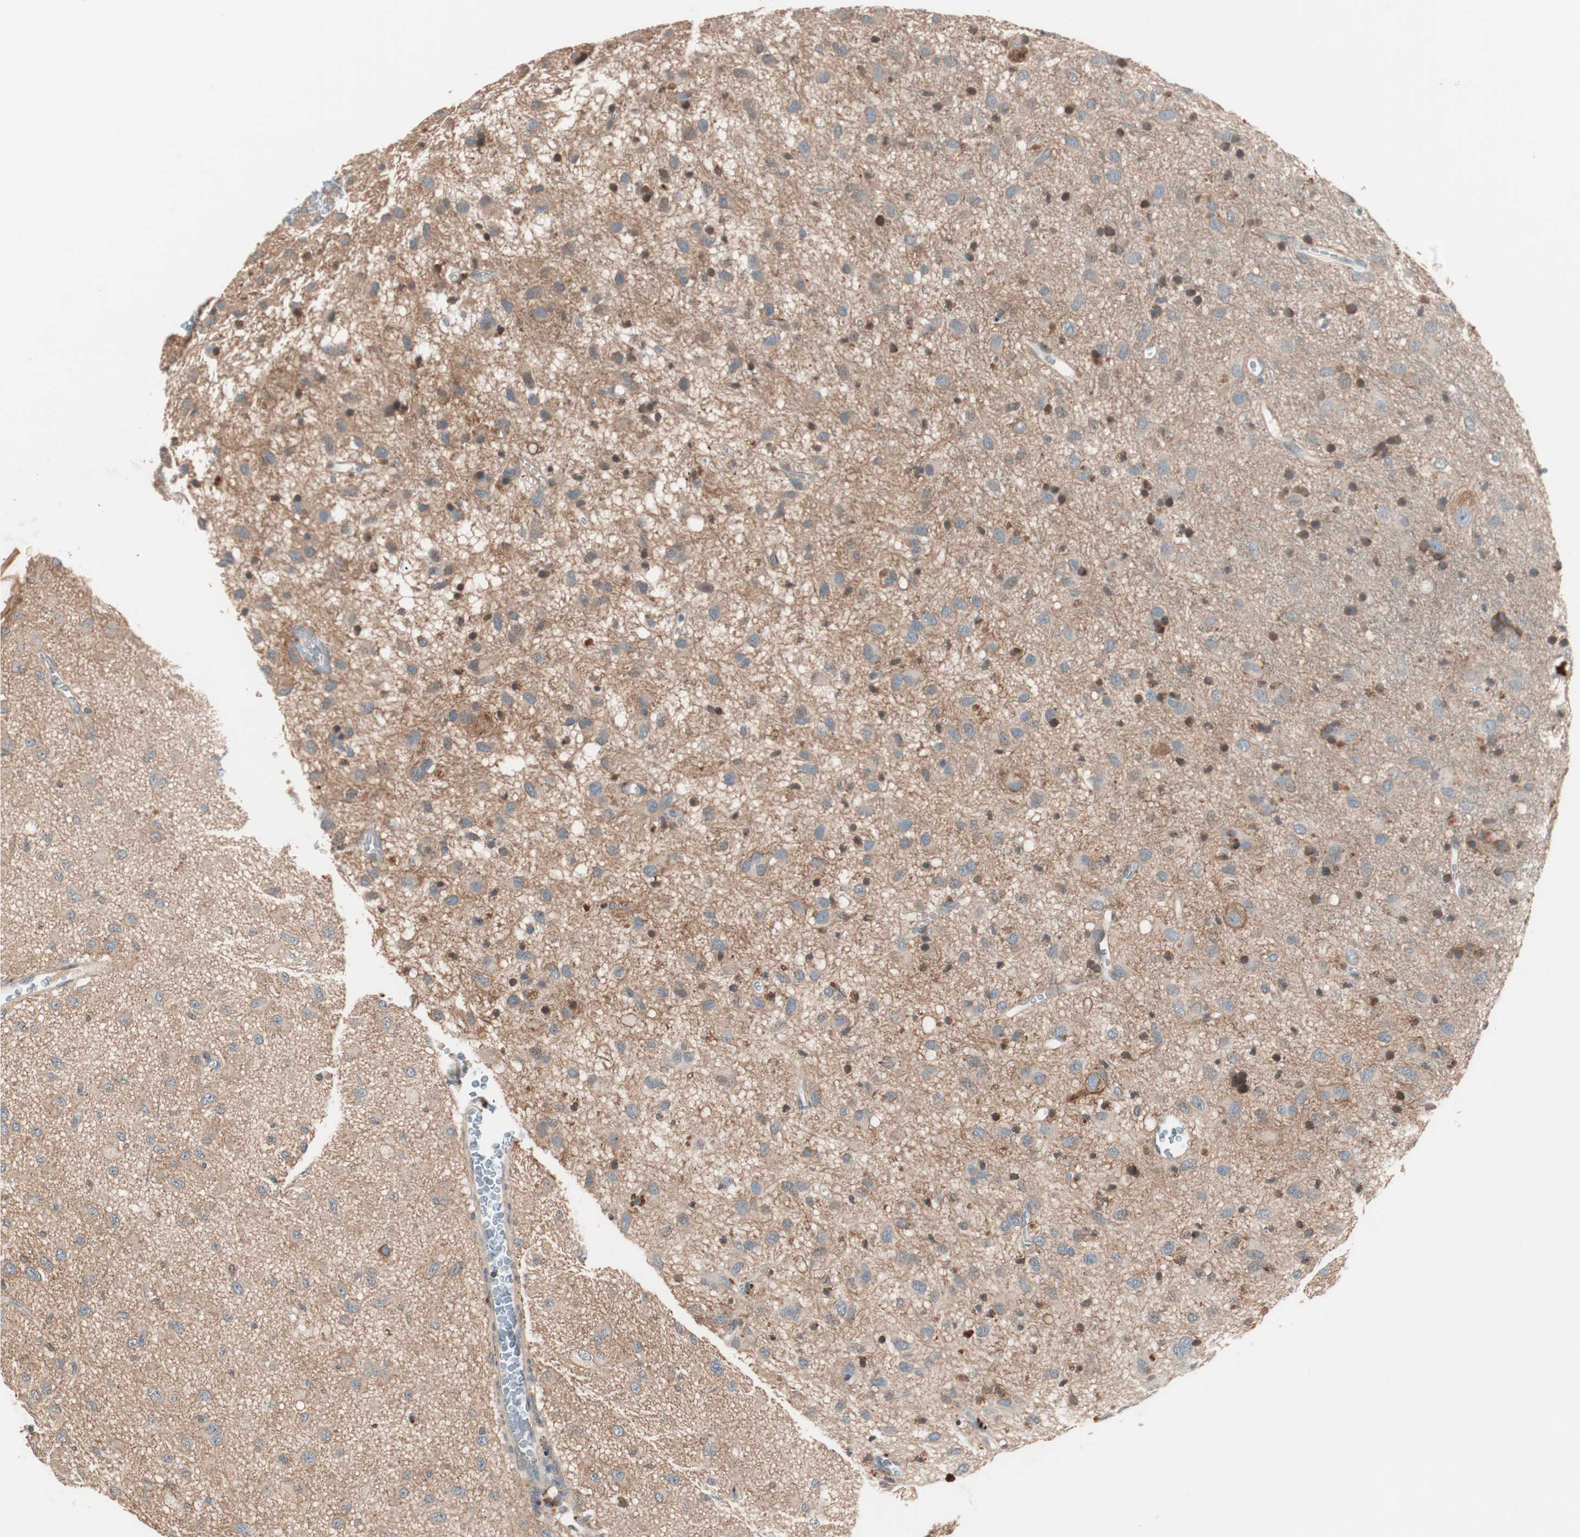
{"staining": {"intensity": "weak", "quantity": ">75%", "location": "cytoplasmic/membranous"}, "tissue": "glioma", "cell_type": "Tumor cells", "image_type": "cancer", "snomed": [{"axis": "morphology", "description": "Glioma, malignant, Low grade"}, {"axis": "topography", "description": "Brain"}], "caption": "DAB immunohistochemical staining of glioma reveals weak cytoplasmic/membranous protein staining in about >75% of tumor cells.", "gene": "NFRKB", "patient": {"sex": "male", "age": 77}}